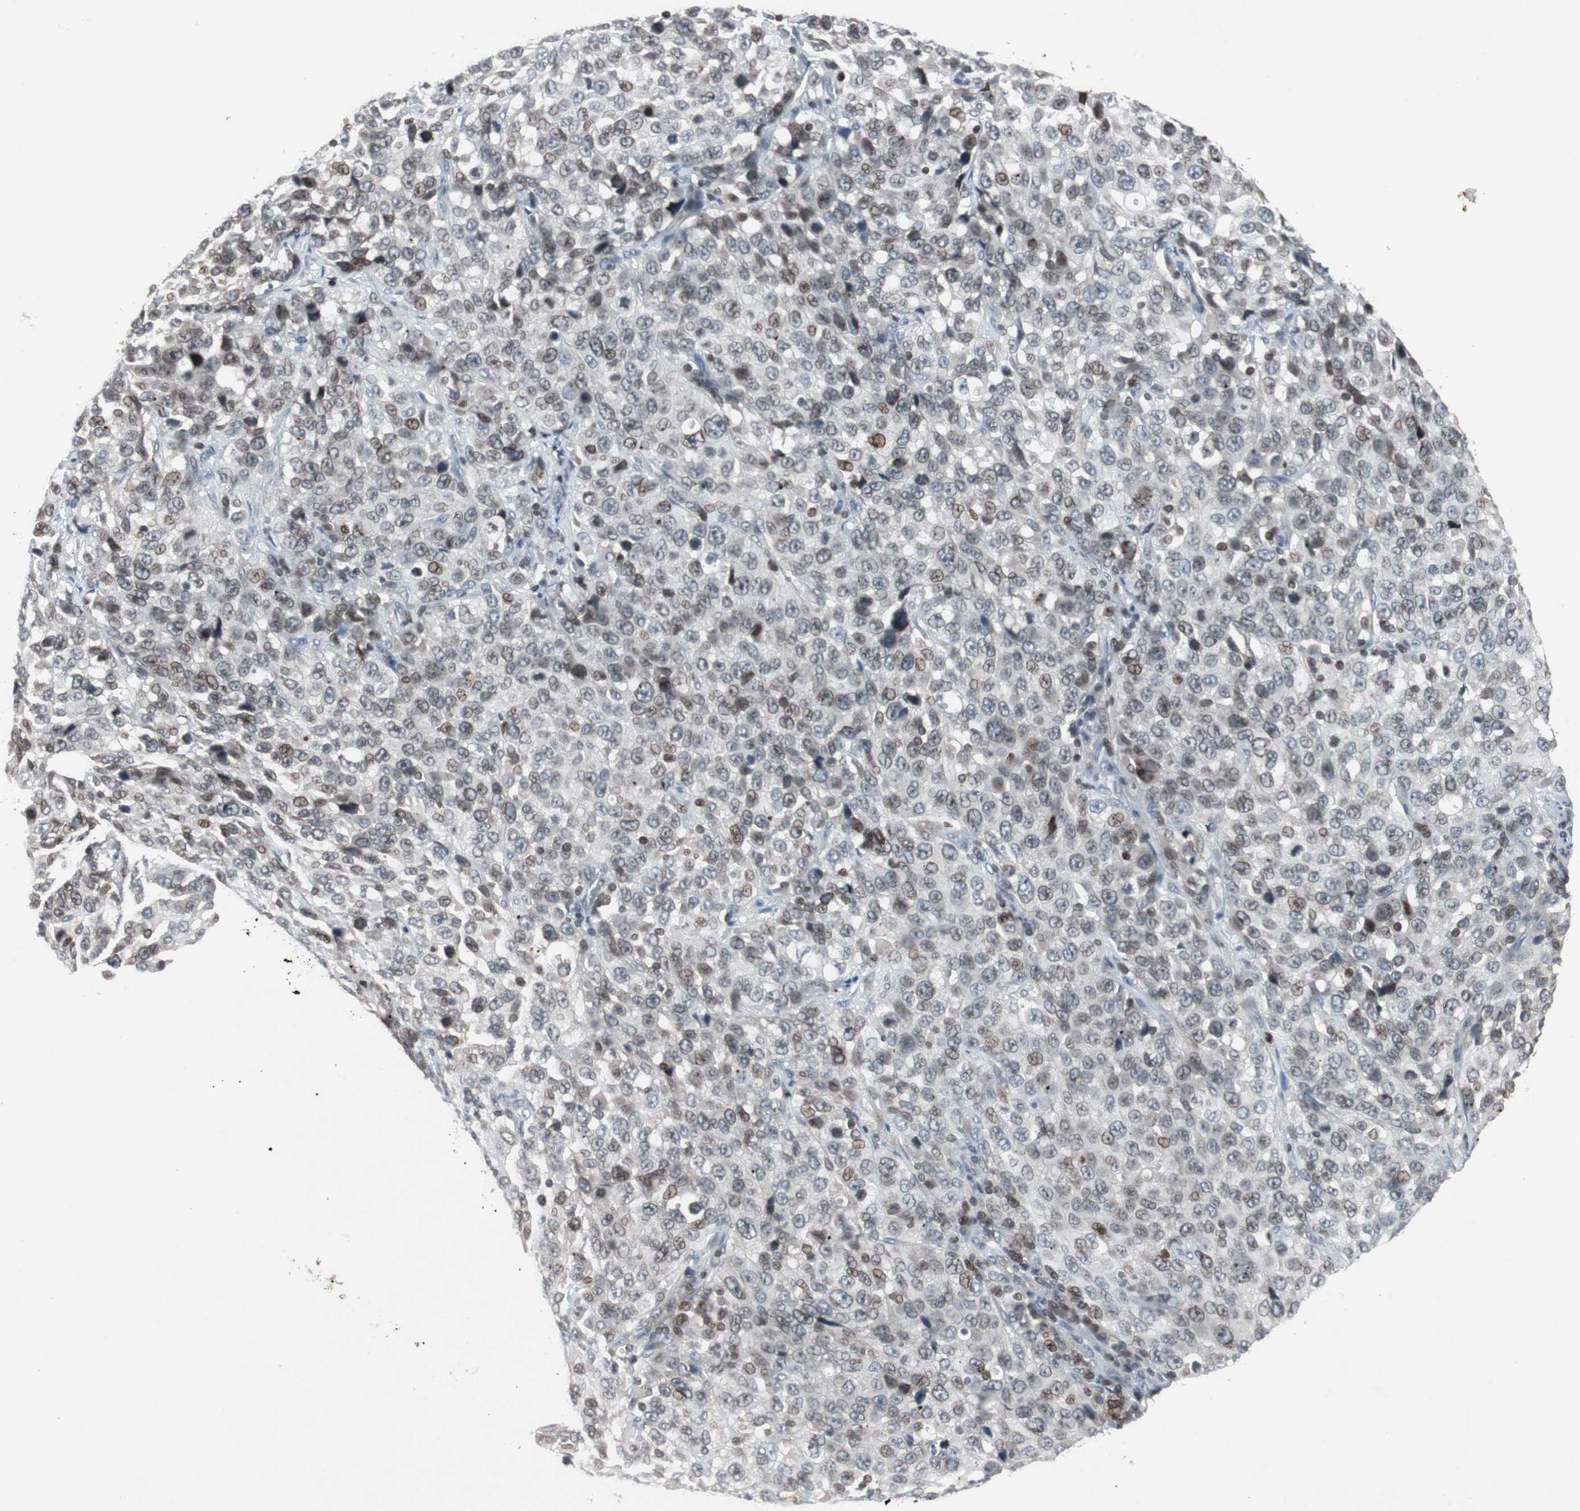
{"staining": {"intensity": "weak", "quantity": "25%-75%", "location": "nuclear"}, "tissue": "stomach cancer", "cell_type": "Tumor cells", "image_type": "cancer", "snomed": [{"axis": "morphology", "description": "Normal tissue, NOS"}, {"axis": "morphology", "description": "Adenocarcinoma, NOS"}, {"axis": "topography", "description": "Stomach"}], "caption": "This photomicrograph demonstrates immunohistochemistry staining of human stomach cancer (adenocarcinoma), with low weak nuclear staining in about 25%-75% of tumor cells.", "gene": "ZNF396", "patient": {"sex": "male", "age": 48}}